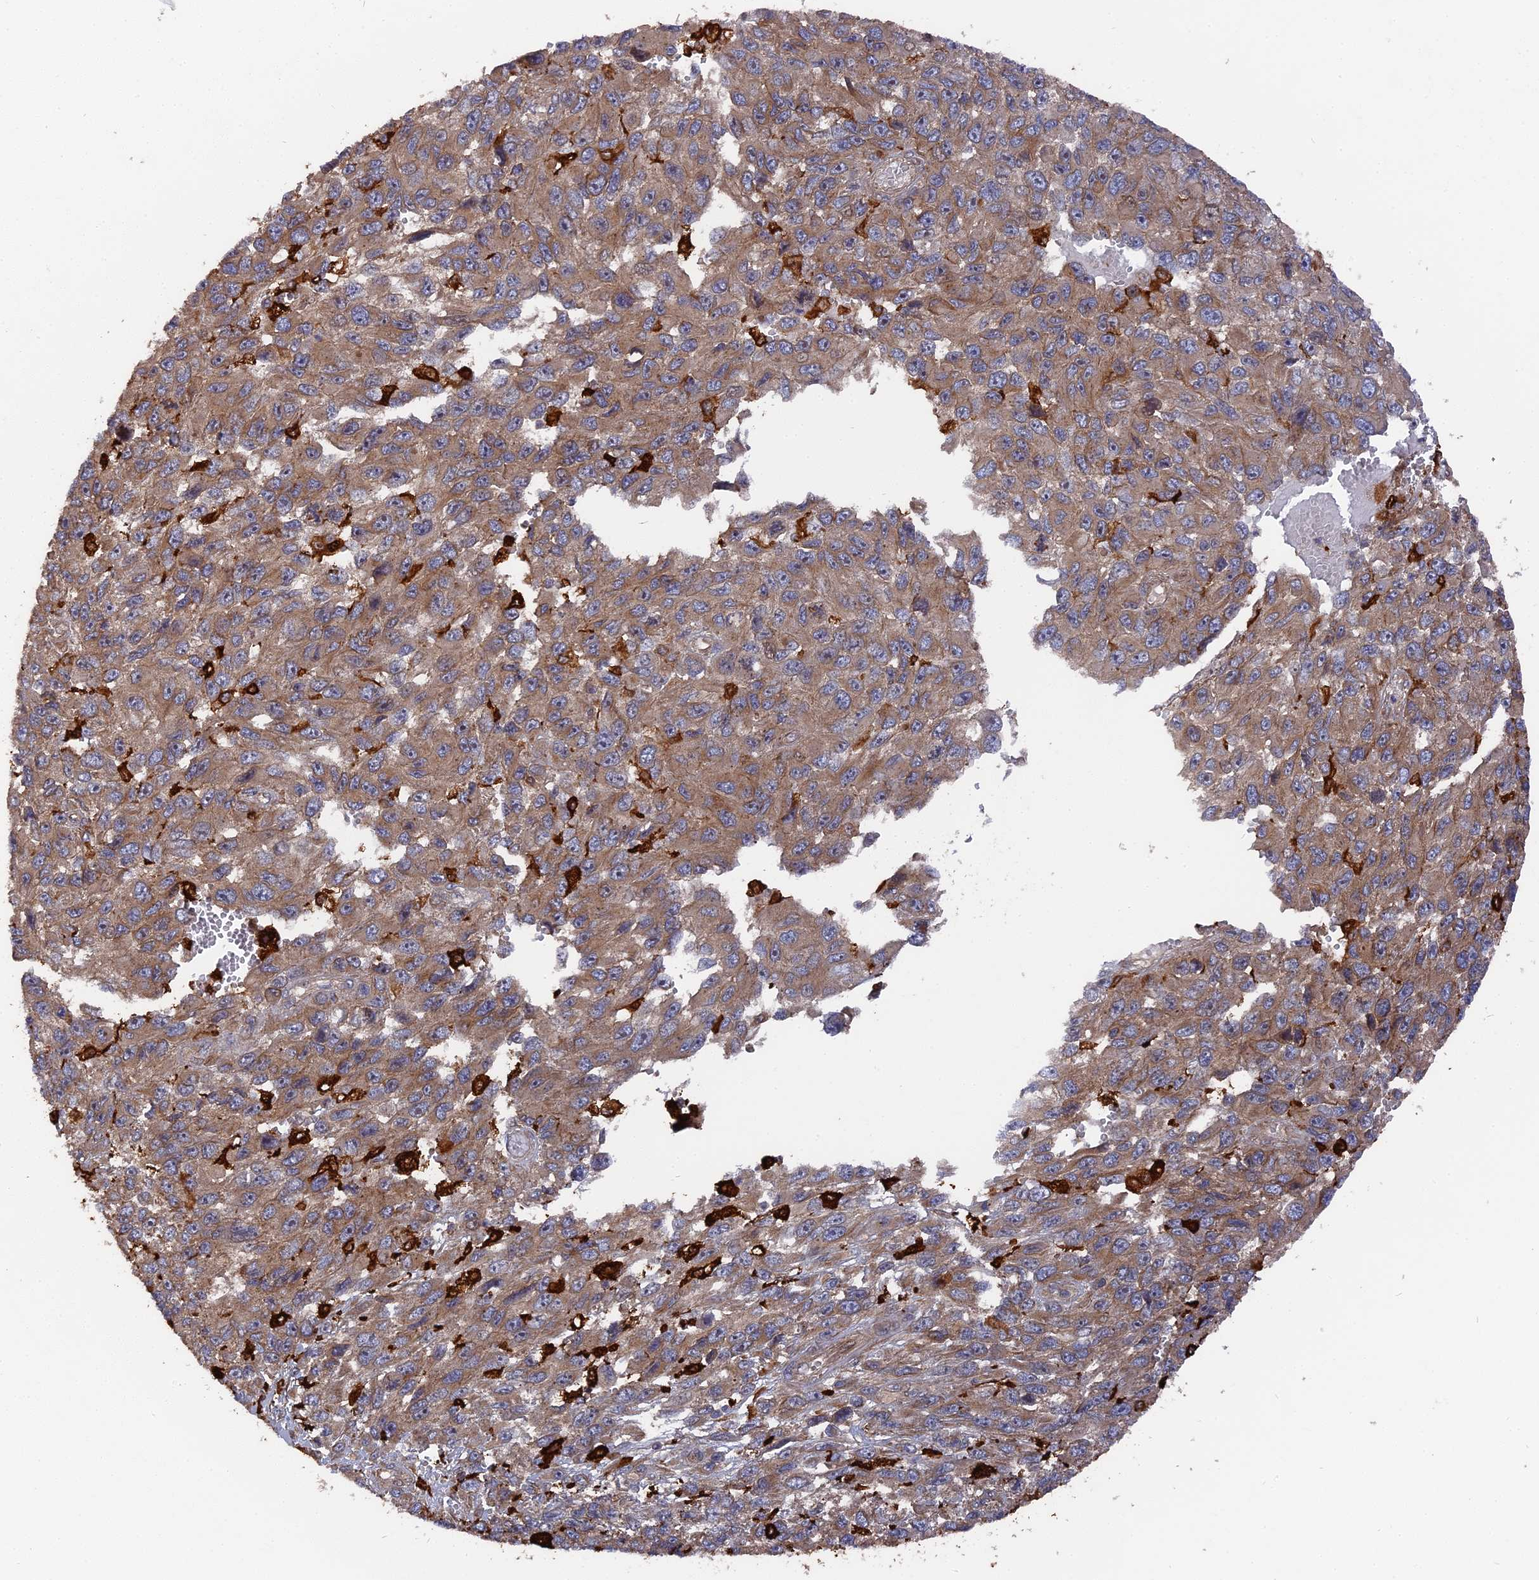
{"staining": {"intensity": "moderate", "quantity": ">75%", "location": "cytoplasmic/membranous"}, "tissue": "melanoma", "cell_type": "Tumor cells", "image_type": "cancer", "snomed": [{"axis": "morphology", "description": "Normal tissue, NOS"}, {"axis": "morphology", "description": "Malignant melanoma, NOS"}, {"axis": "topography", "description": "Skin"}], "caption": "Tumor cells exhibit medium levels of moderate cytoplasmic/membranous expression in approximately >75% of cells in human malignant melanoma.", "gene": "DEF8", "patient": {"sex": "female", "age": 96}}